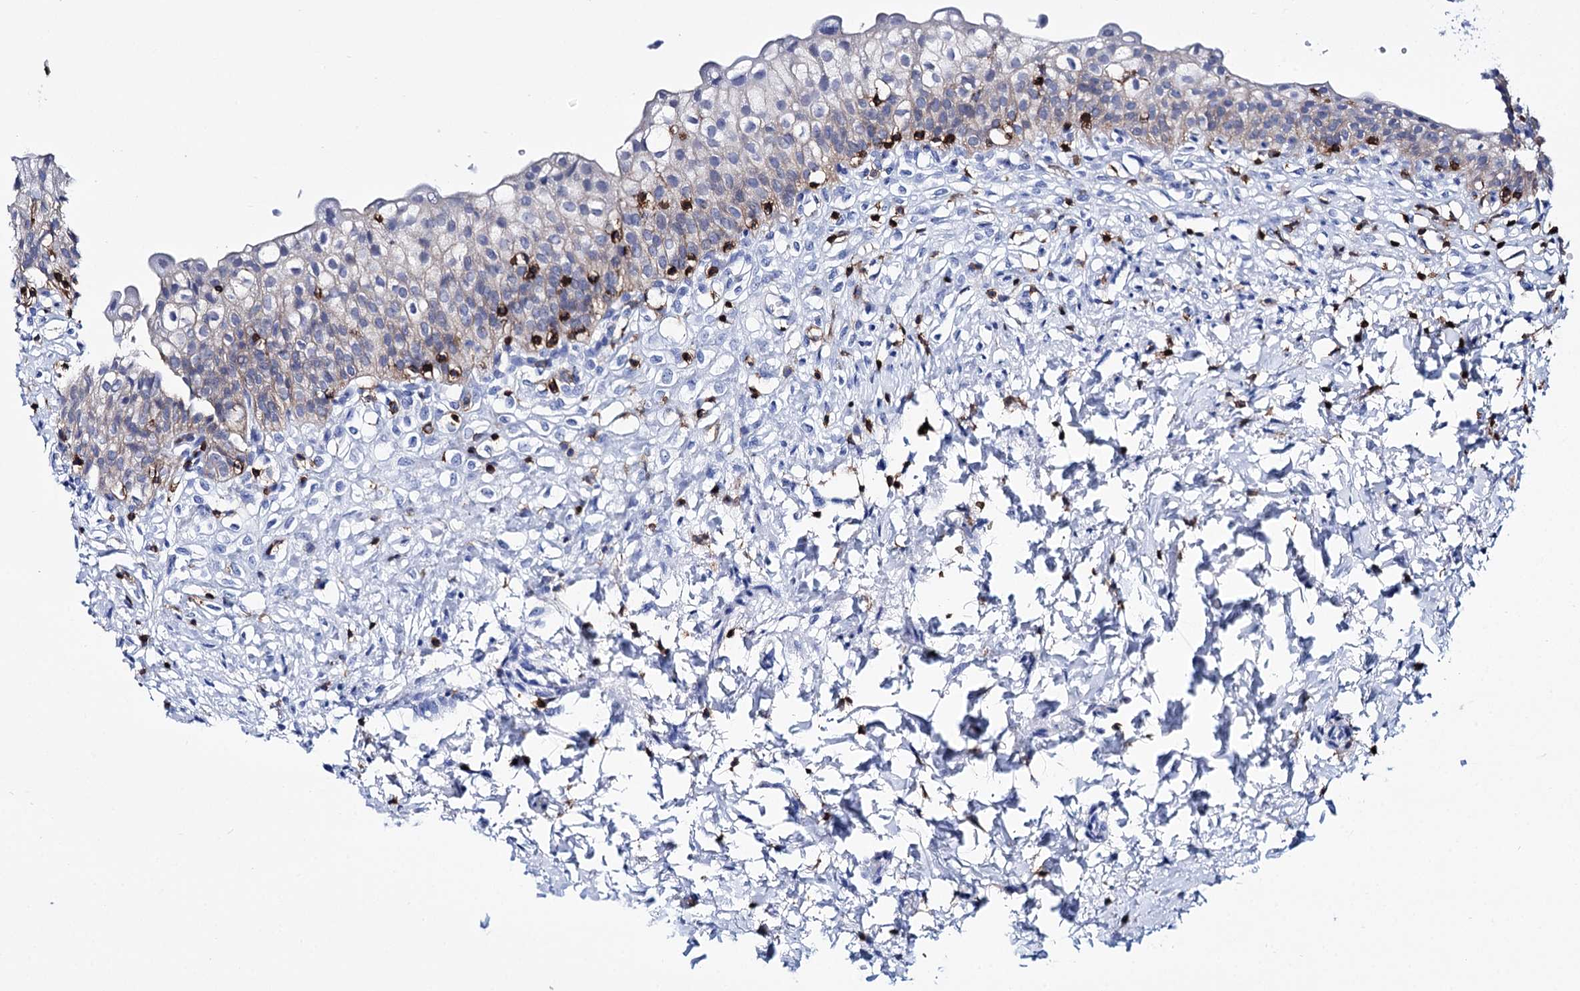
{"staining": {"intensity": "negative", "quantity": "none", "location": "none"}, "tissue": "urinary bladder", "cell_type": "Urothelial cells", "image_type": "normal", "snomed": [{"axis": "morphology", "description": "Normal tissue, NOS"}, {"axis": "topography", "description": "Urinary bladder"}], "caption": "Unremarkable urinary bladder was stained to show a protein in brown. There is no significant staining in urothelial cells. Nuclei are stained in blue.", "gene": "DEF6", "patient": {"sex": "male", "age": 55}}